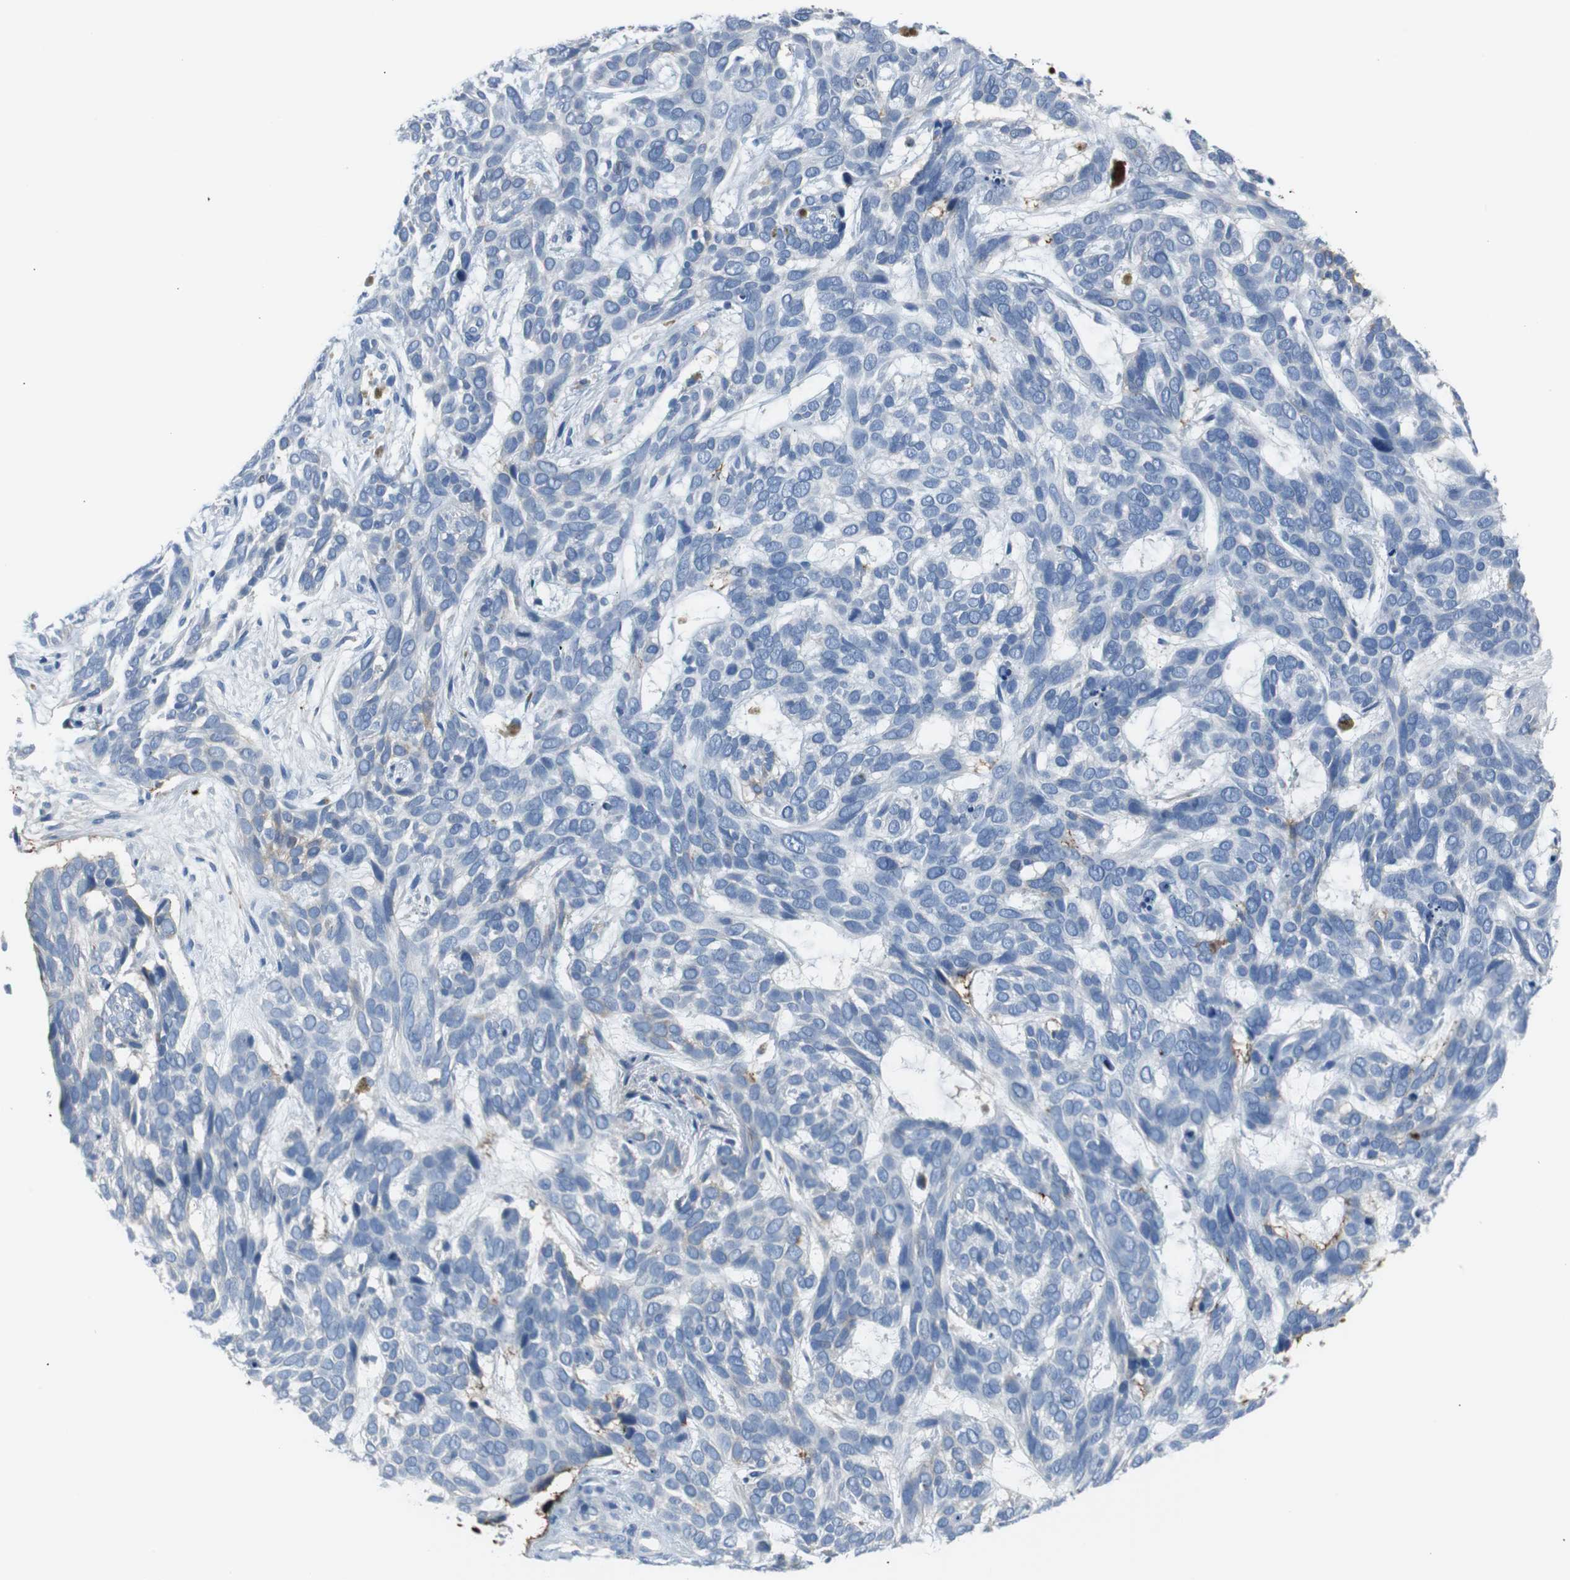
{"staining": {"intensity": "negative", "quantity": "none", "location": "none"}, "tissue": "skin cancer", "cell_type": "Tumor cells", "image_type": "cancer", "snomed": [{"axis": "morphology", "description": "Basal cell carcinoma"}, {"axis": "topography", "description": "Skin"}], "caption": "Basal cell carcinoma (skin) stained for a protein using immunohistochemistry displays no staining tumor cells.", "gene": "APCS", "patient": {"sex": "male", "age": 87}}